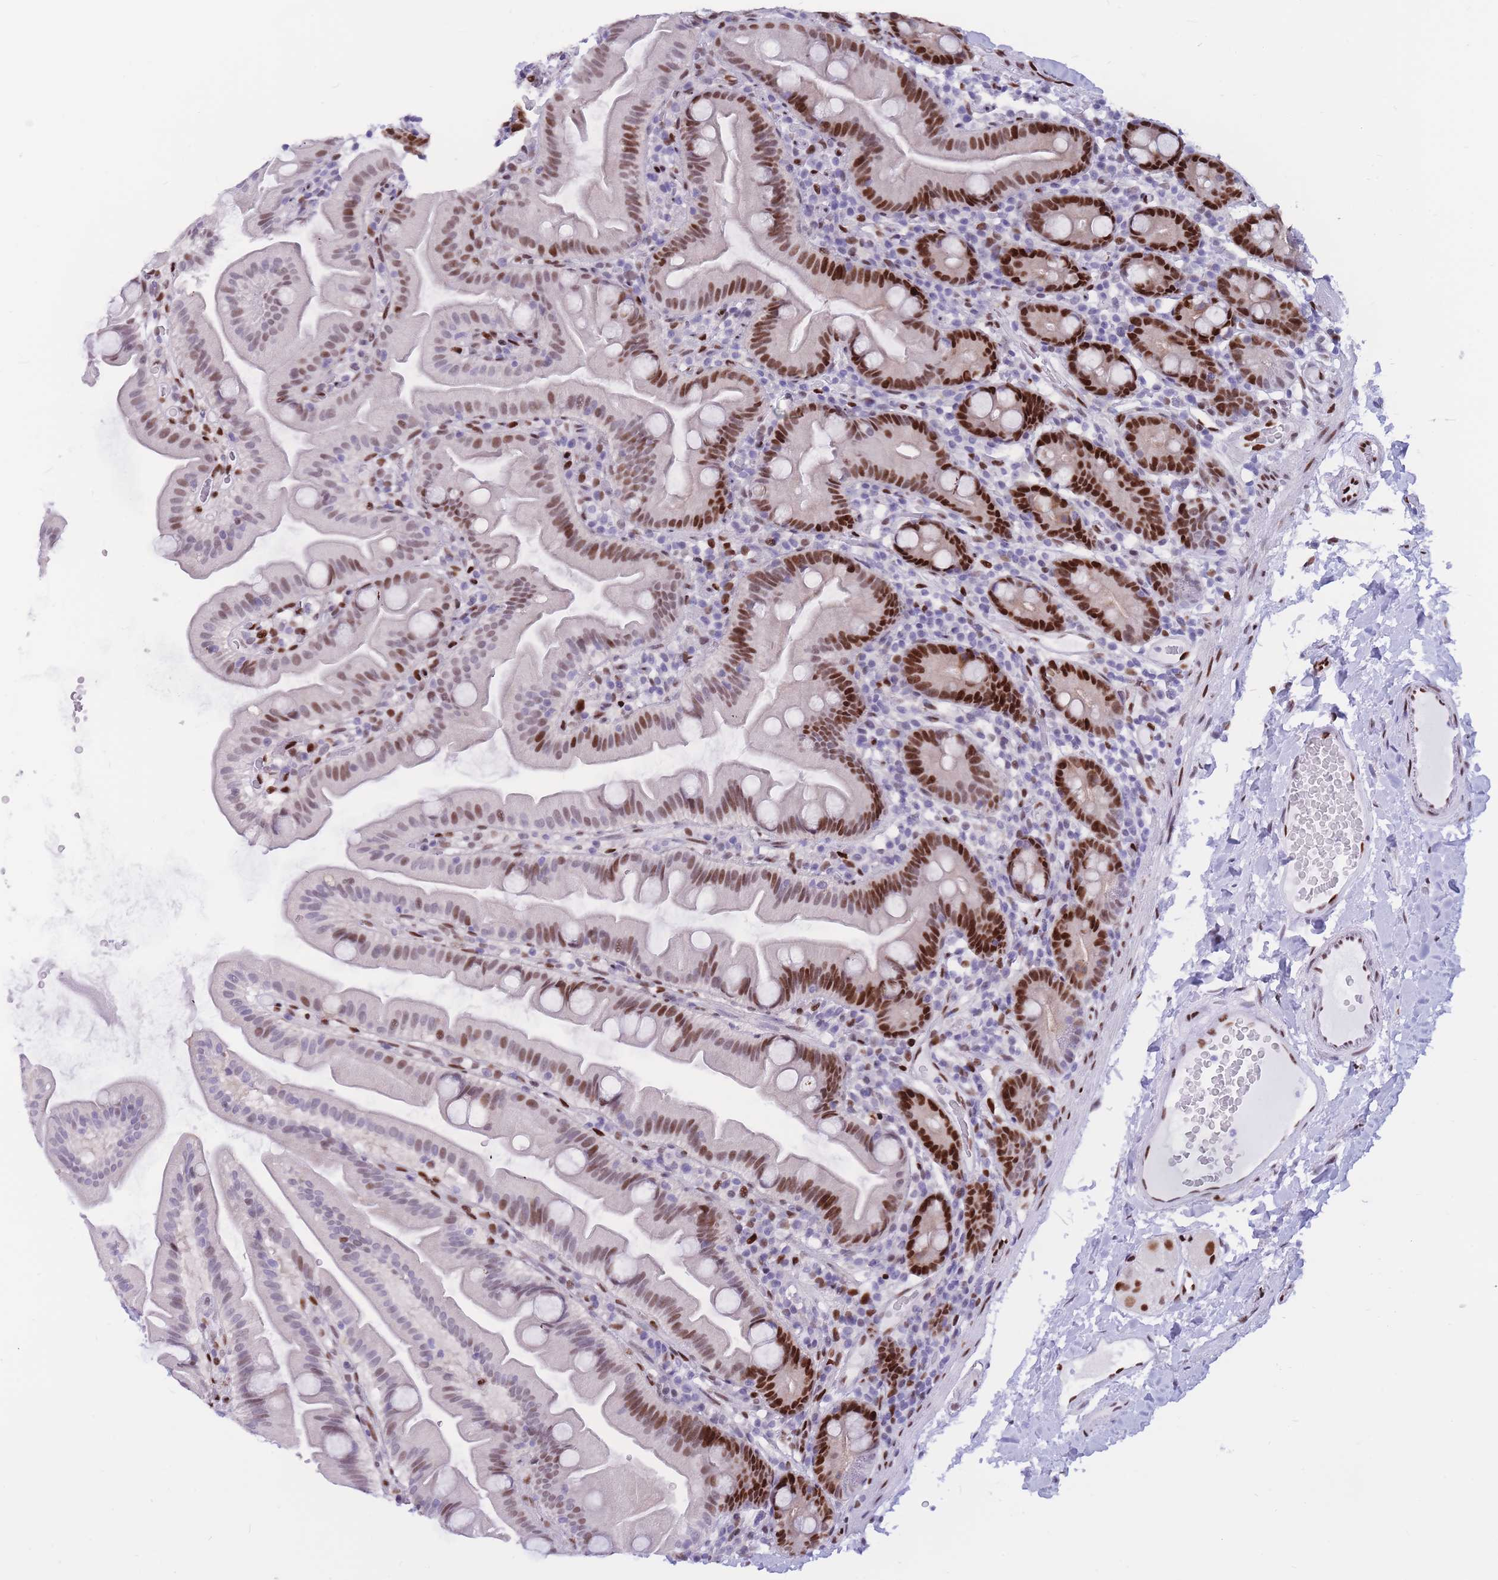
{"staining": {"intensity": "strong", "quantity": "25%-75%", "location": "nuclear"}, "tissue": "small intestine", "cell_type": "Glandular cells", "image_type": "normal", "snomed": [{"axis": "morphology", "description": "Normal tissue, NOS"}, {"axis": "topography", "description": "Small intestine"}], "caption": "Protein positivity by IHC reveals strong nuclear expression in about 25%-75% of glandular cells in benign small intestine. (Stains: DAB in brown, nuclei in blue, Microscopy: brightfield microscopy at high magnification).", "gene": "NASP", "patient": {"sex": "female", "age": 68}}